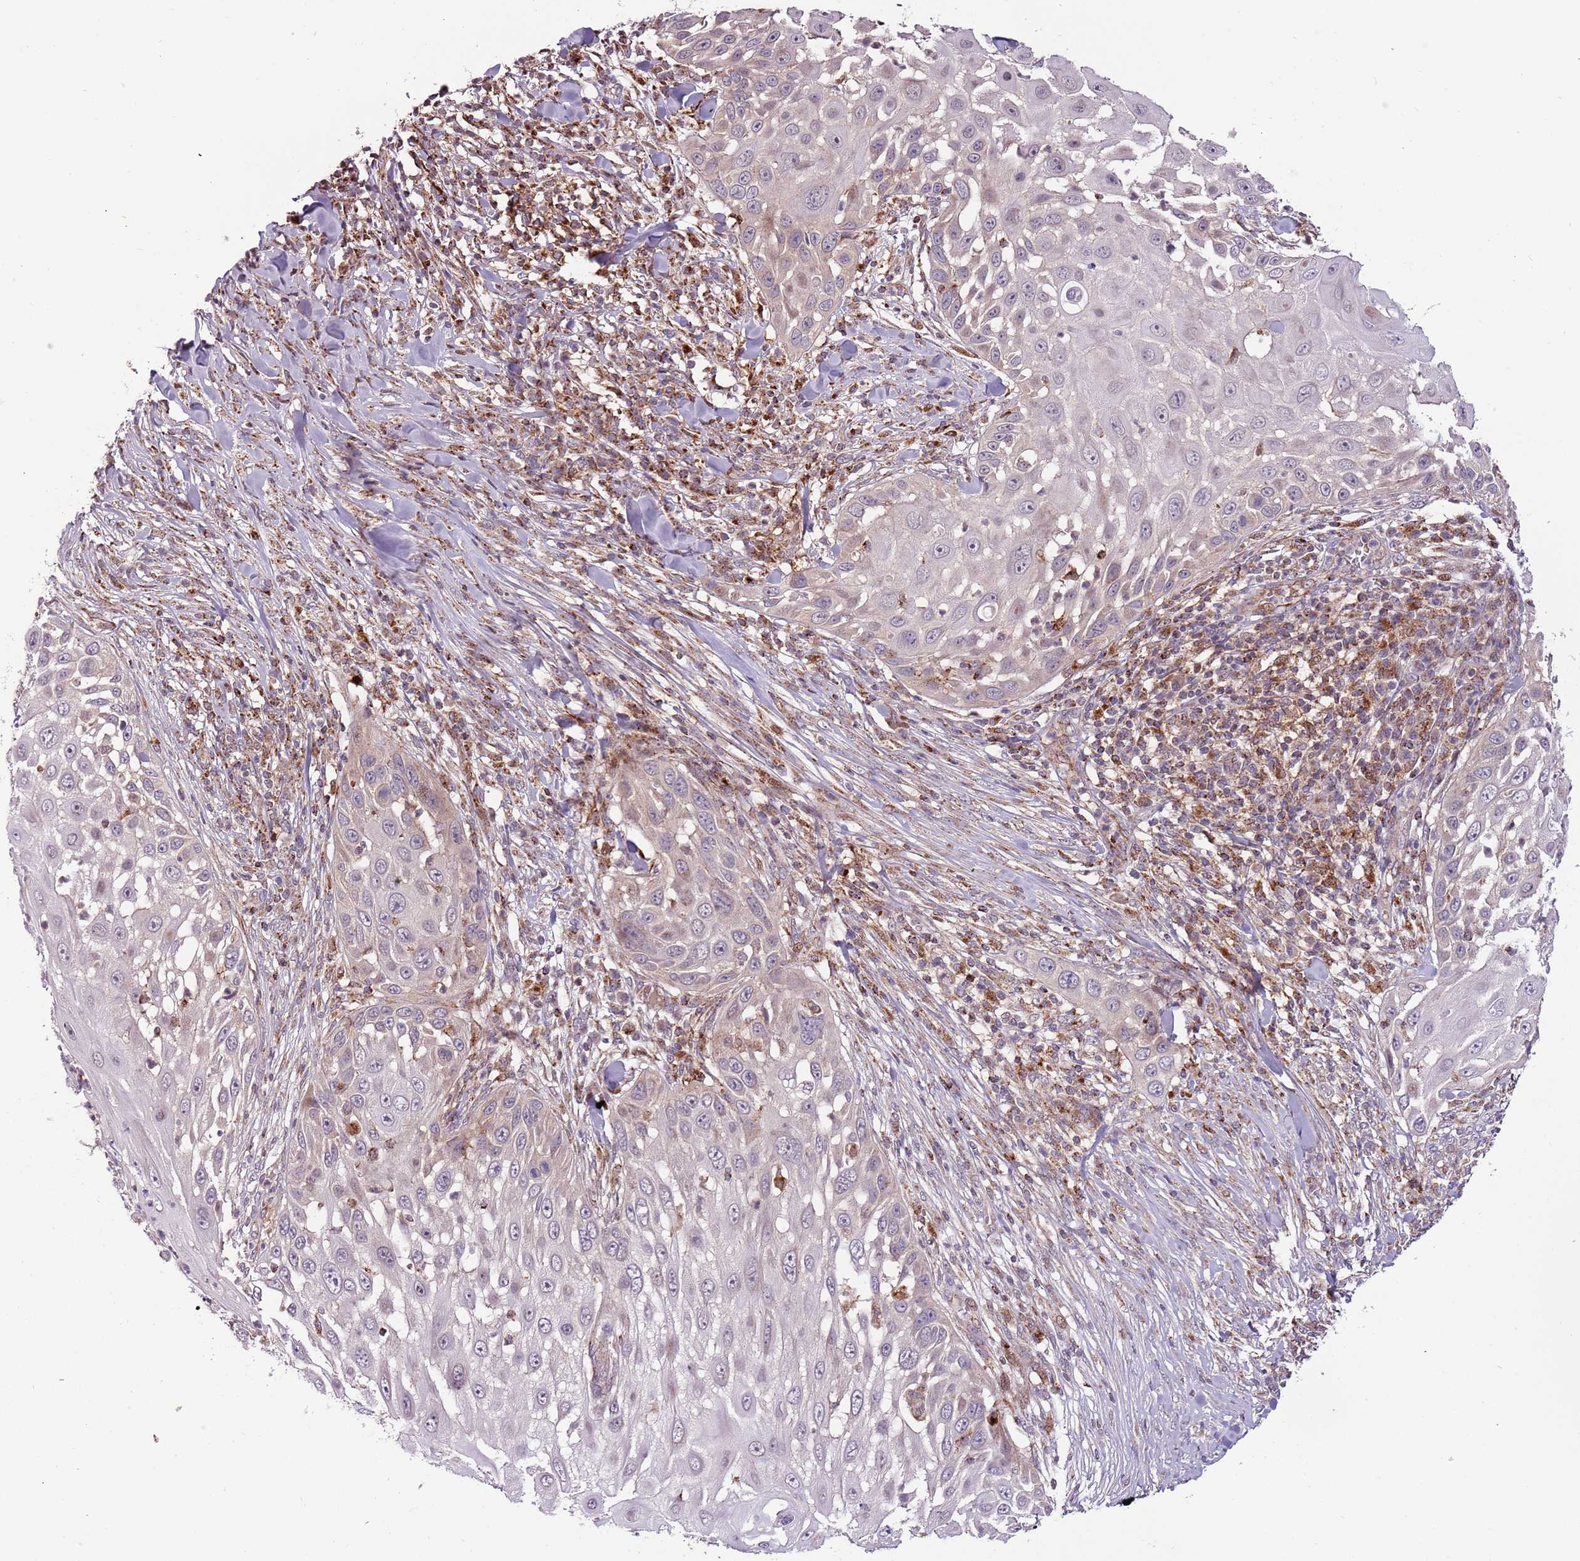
{"staining": {"intensity": "weak", "quantity": "<25%", "location": "cytoplasmic/membranous,nuclear"}, "tissue": "skin cancer", "cell_type": "Tumor cells", "image_type": "cancer", "snomed": [{"axis": "morphology", "description": "Squamous cell carcinoma, NOS"}, {"axis": "topography", "description": "Skin"}], "caption": "Immunohistochemistry (IHC) photomicrograph of skin squamous cell carcinoma stained for a protein (brown), which displays no expression in tumor cells.", "gene": "ULK3", "patient": {"sex": "female", "age": 44}}